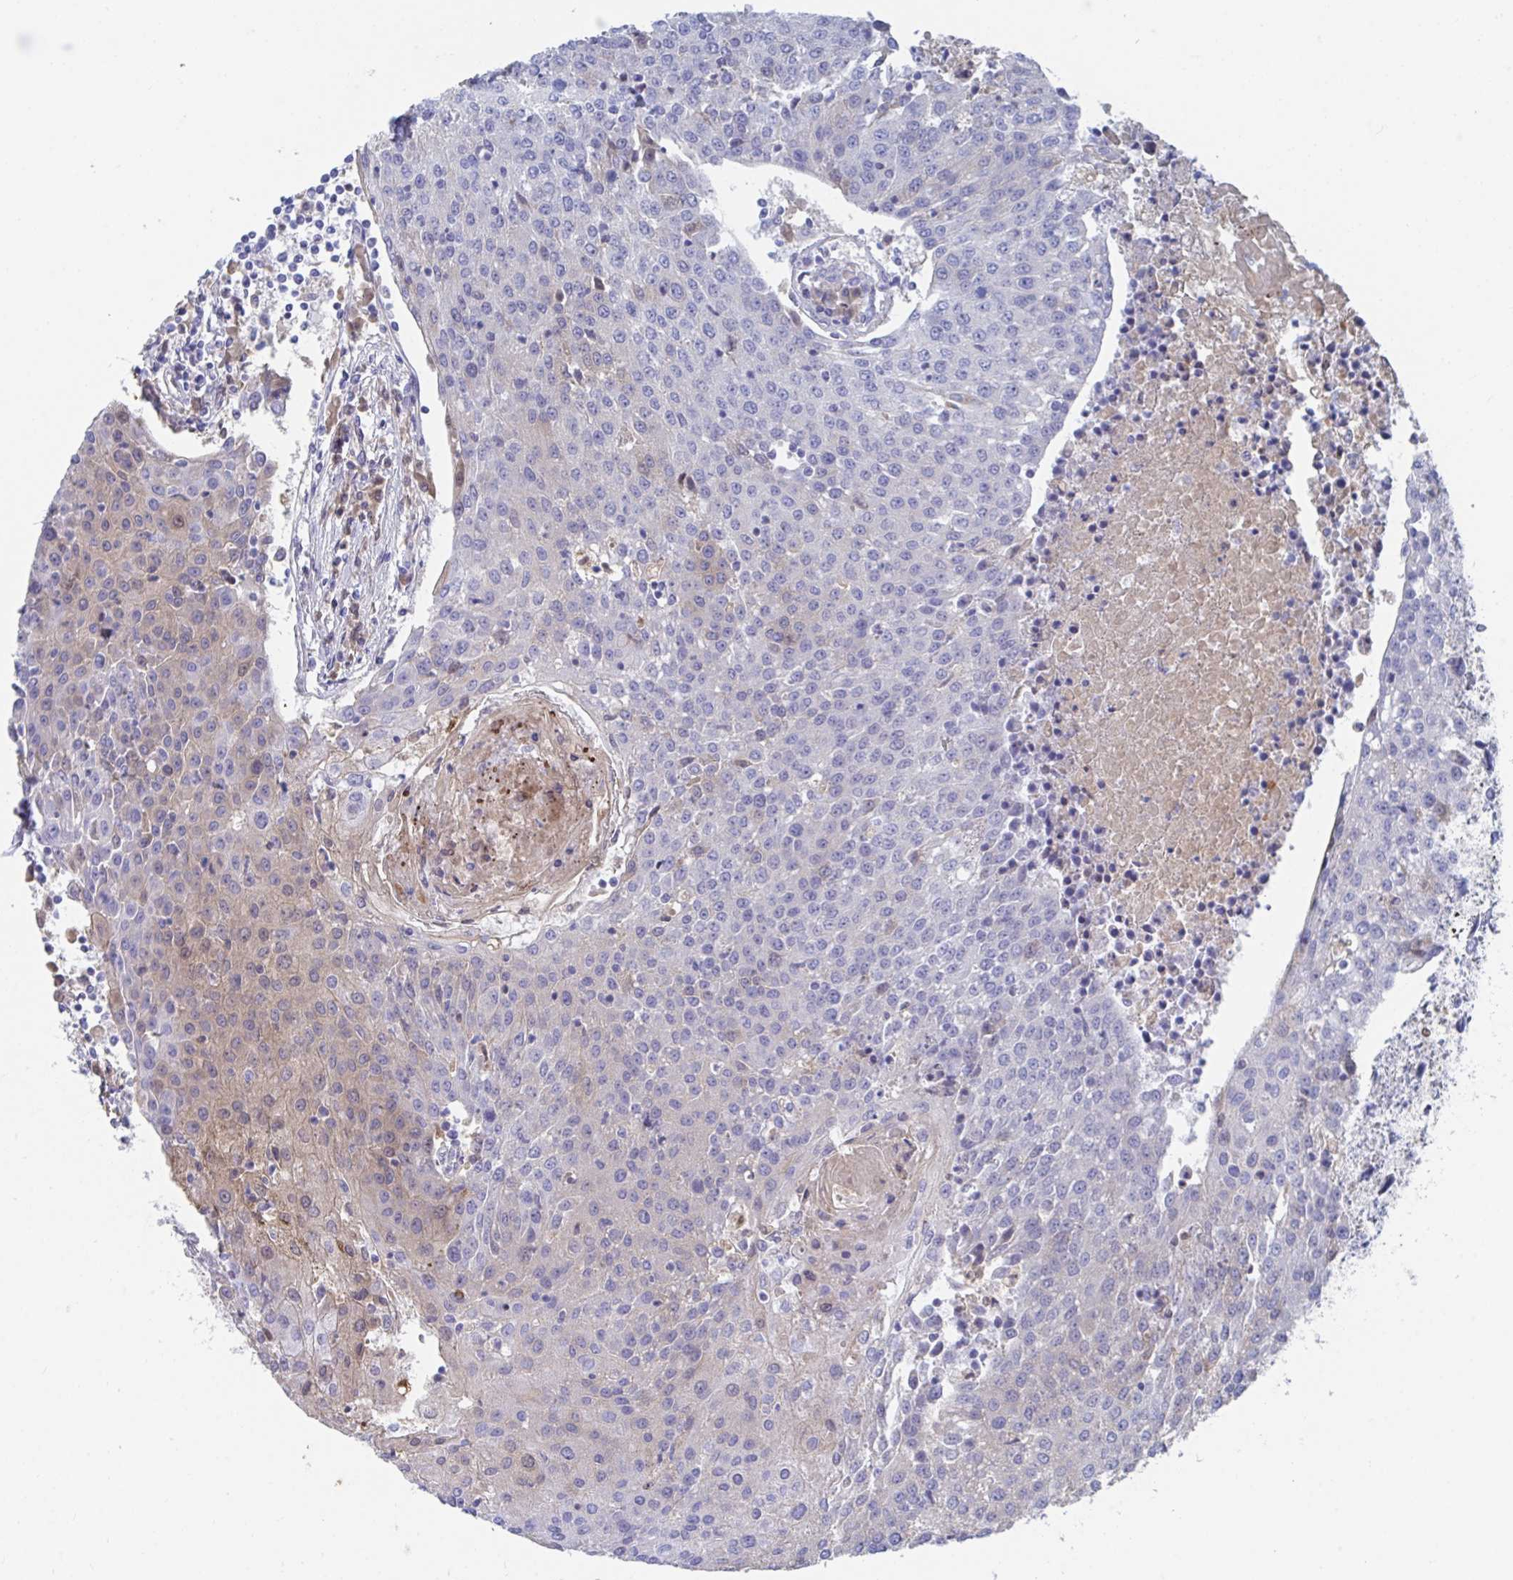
{"staining": {"intensity": "negative", "quantity": "none", "location": "none"}, "tissue": "urothelial cancer", "cell_type": "Tumor cells", "image_type": "cancer", "snomed": [{"axis": "morphology", "description": "Urothelial carcinoma, High grade"}, {"axis": "topography", "description": "Urinary bladder"}], "caption": "DAB (3,3'-diaminobenzidine) immunohistochemical staining of high-grade urothelial carcinoma reveals no significant expression in tumor cells. (Brightfield microscopy of DAB IHC at high magnification).", "gene": "TNFAIP6", "patient": {"sex": "female", "age": 85}}